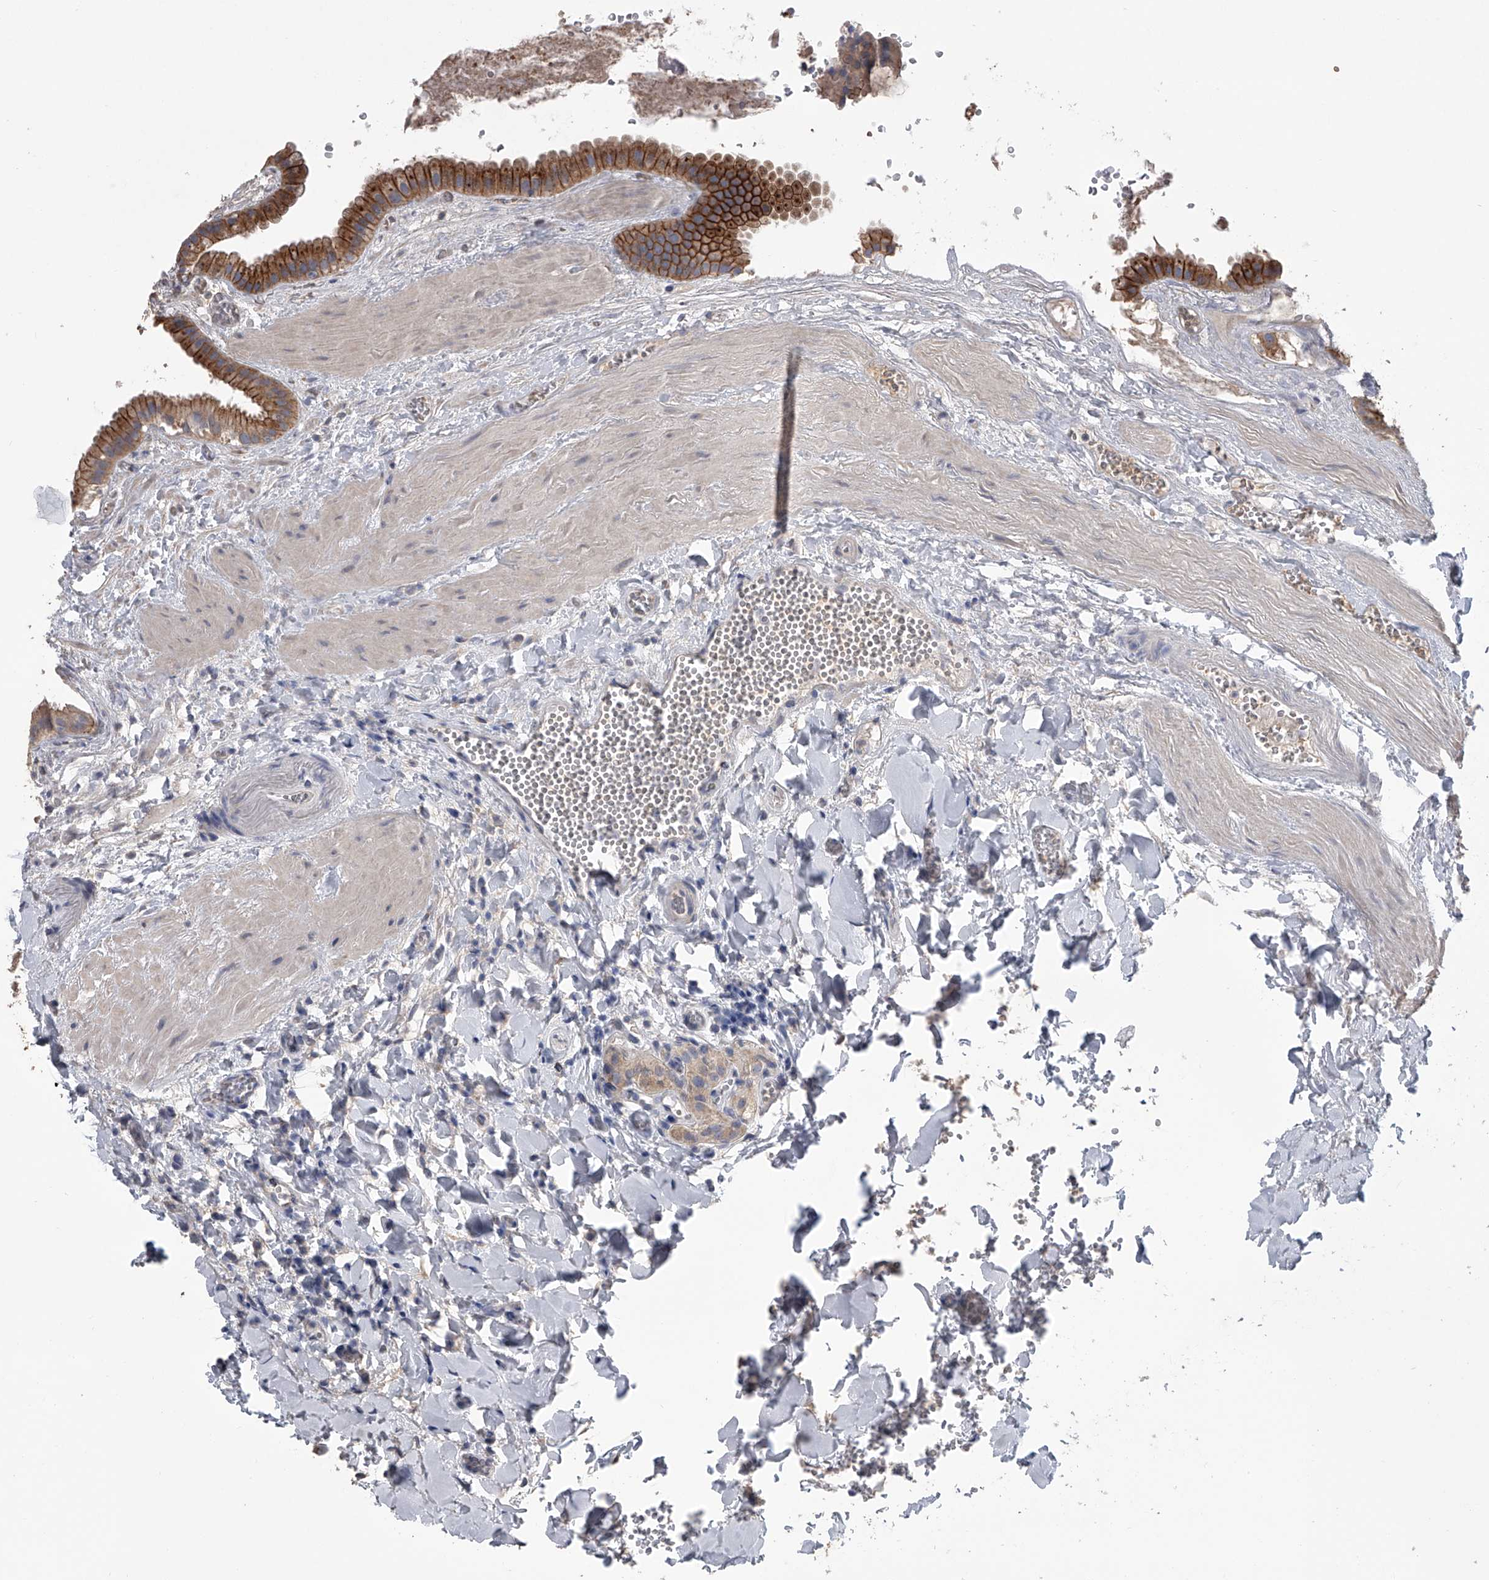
{"staining": {"intensity": "strong", "quantity": ">75%", "location": "cytoplasmic/membranous"}, "tissue": "gallbladder", "cell_type": "Glandular cells", "image_type": "normal", "snomed": [{"axis": "morphology", "description": "Normal tissue, NOS"}, {"axis": "topography", "description": "Gallbladder"}], "caption": "A micrograph of human gallbladder stained for a protein exhibits strong cytoplasmic/membranous brown staining in glandular cells. The staining is performed using DAB brown chromogen to label protein expression. The nuclei are counter-stained blue using hematoxylin.", "gene": "ZNF343", "patient": {"sex": "male", "age": 55}}